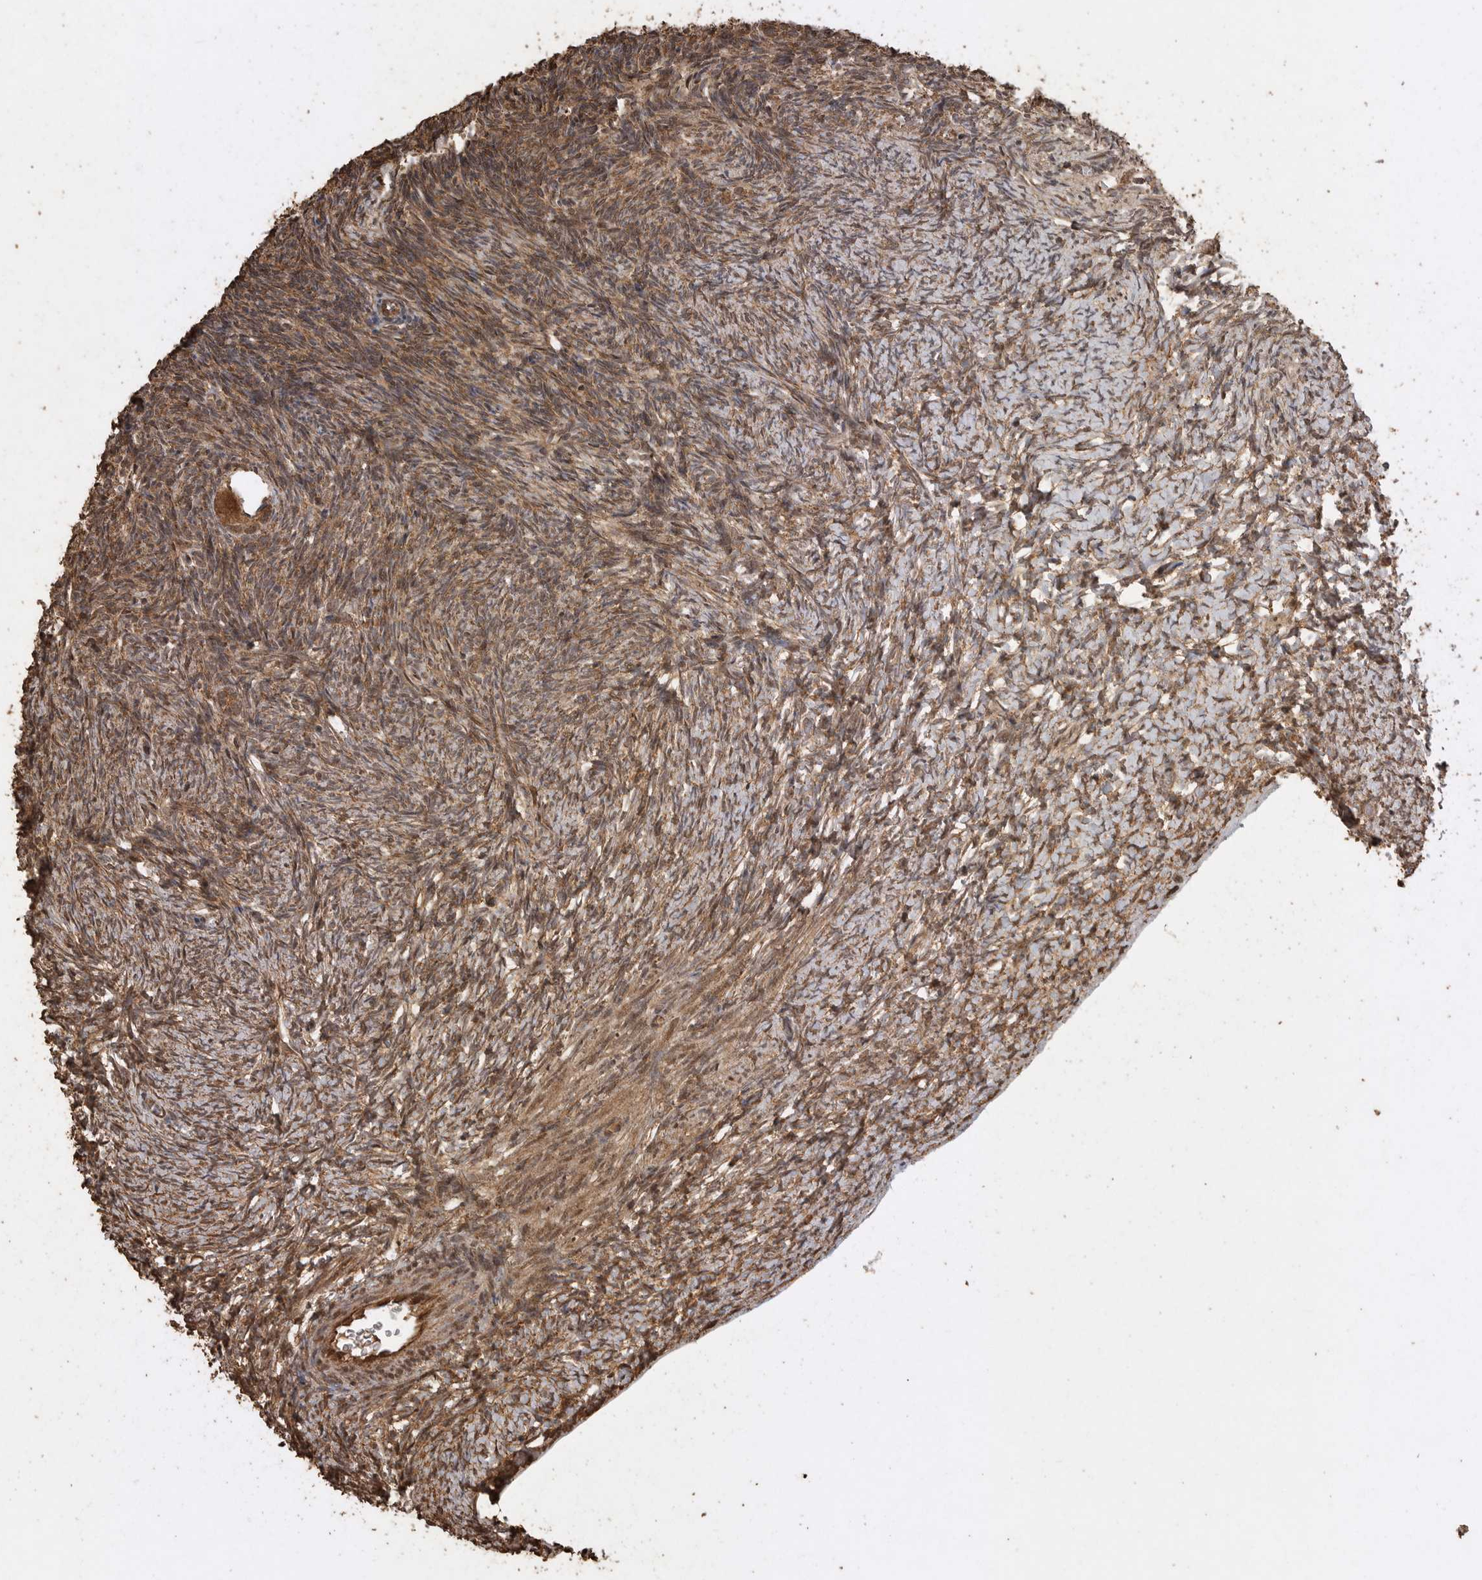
{"staining": {"intensity": "moderate", "quantity": ">75%", "location": "cytoplasmic/membranous"}, "tissue": "ovary", "cell_type": "Follicle cells", "image_type": "normal", "snomed": [{"axis": "morphology", "description": "Normal tissue, NOS"}, {"axis": "topography", "description": "Ovary"}], "caption": "Immunohistochemical staining of normal human ovary demonstrates moderate cytoplasmic/membranous protein expression in approximately >75% of follicle cells. (Stains: DAB (3,3'-diaminobenzidine) in brown, nuclei in blue, Microscopy: brightfield microscopy at high magnification).", "gene": "PINK1", "patient": {"sex": "female", "age": 34}}